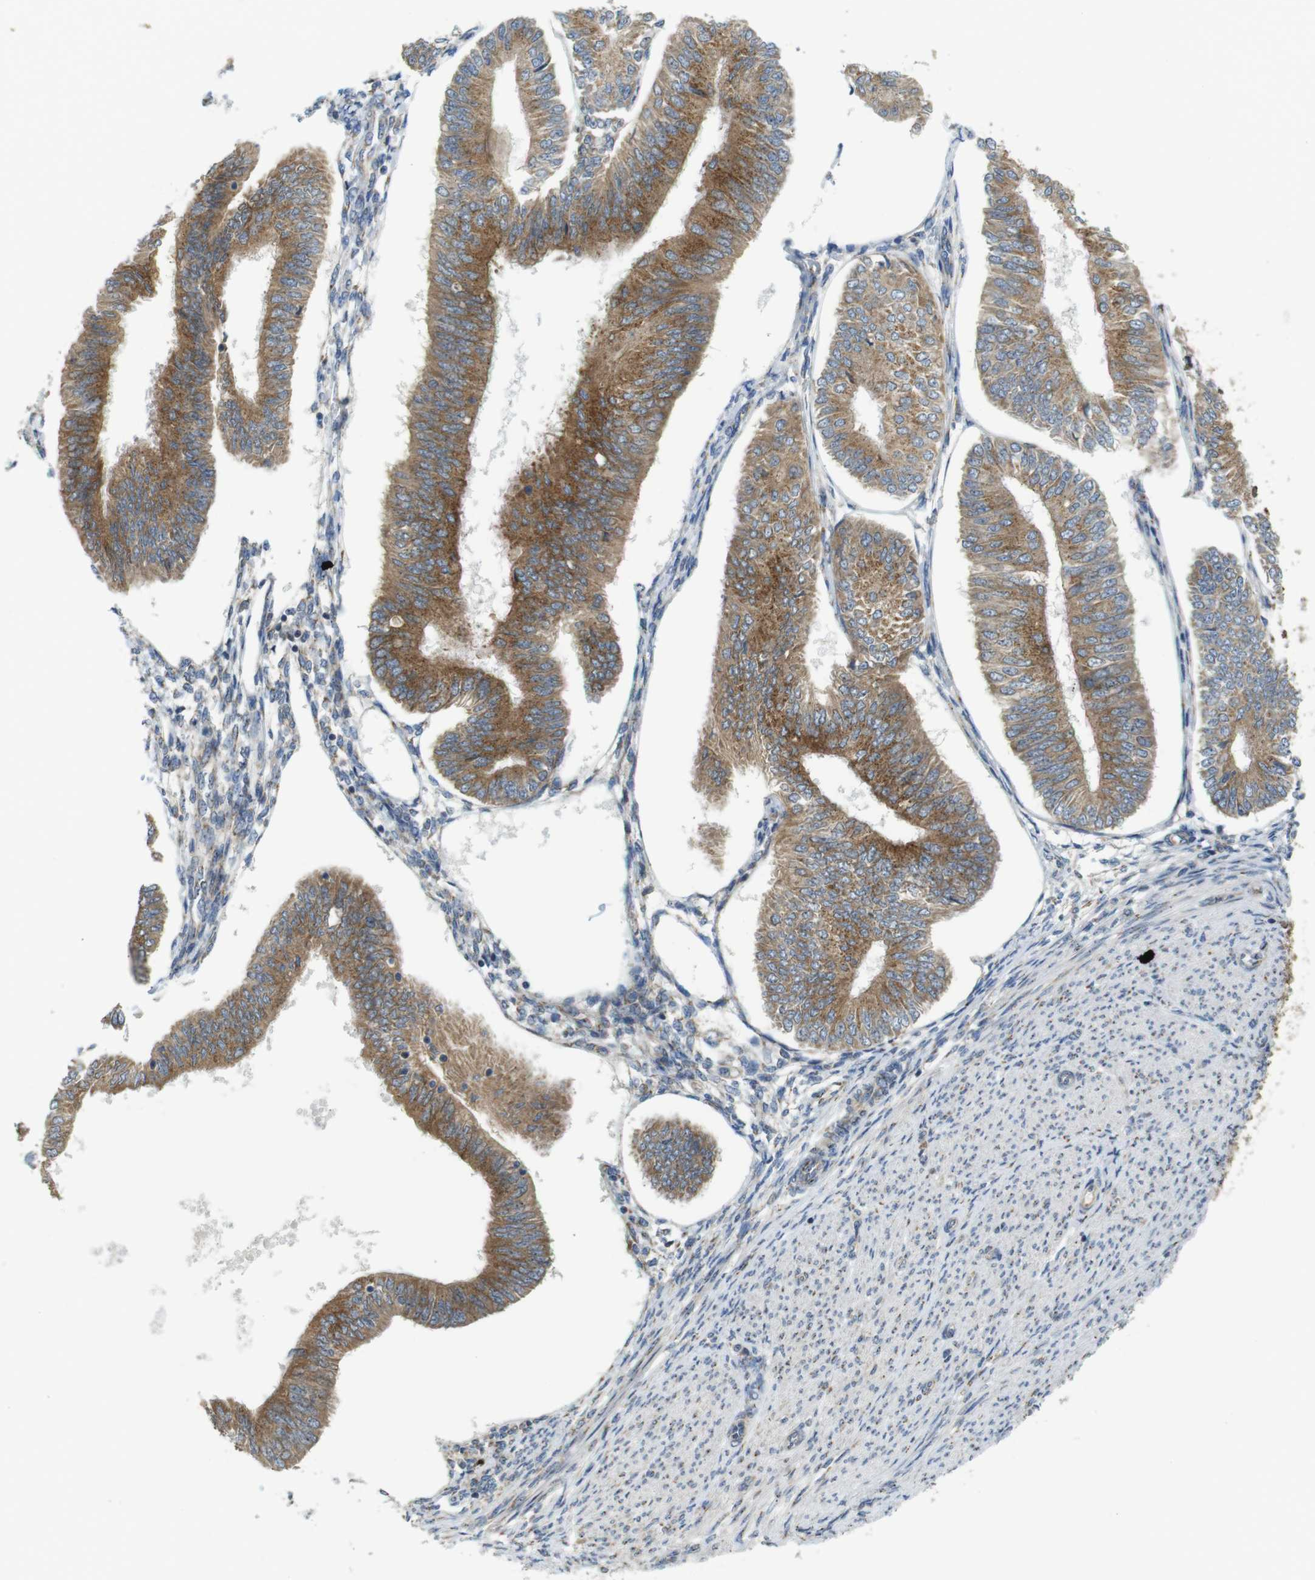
{"staining": {"intensity": "moderate", "quantity": ">75%", "location": "cytoplasmic/membranous"}, "tissue": "endometrial cancer", "cell_type": "Tumor cells", "image_type": "cancer", "snomed": [{"axis": "morphology", "description": "Adenocarcinoma, NOS"}, {"axis": "topography", "description": "Endometrium"}], "caption": "The immunohistochemical stain labels moderate cytoplasmic/membranous staining in tumor cells of endometrial adenocarcinoma tissue. (DAB = brown stain, brightfield microscopy at high magnification).", "gene": "TMEM143", "patient": {"sex": "female", "age": 58}}